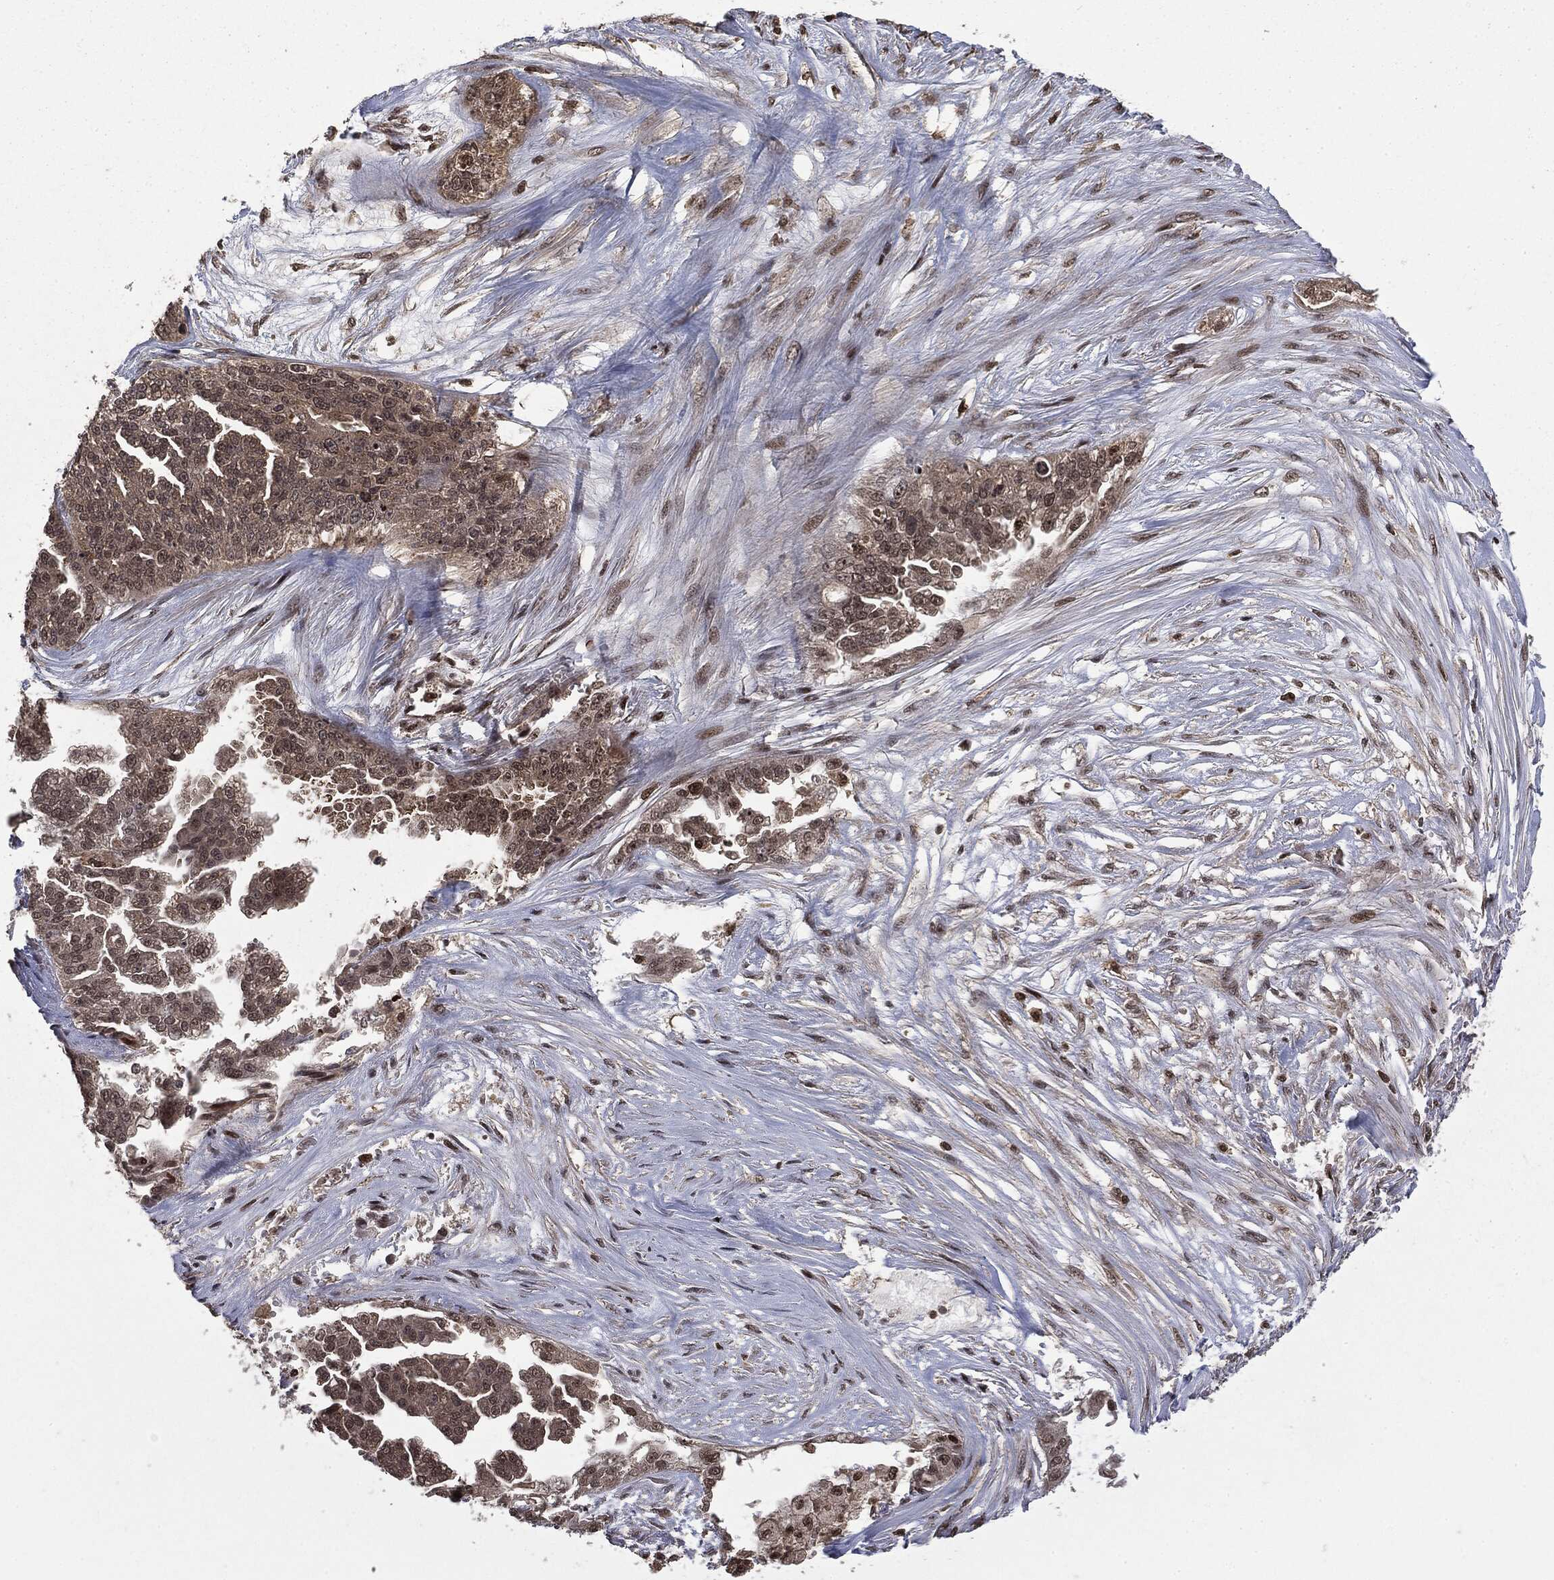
{"staining": {"intensity": "moderate", "quantity": "<25%", "location": "cytoplasmic/membranous,nuclear"}, "tissue": "ovarian cancer", "cell_type": "Tumor cells", "image_type": "cancer", "snomed": [{"axis": "morphology", "description": "Cystadenocarcinoma, serous, NOS"}, {"axis": "topography", "description": "Ovary"}], "caption": "Tumor cells reveal low levels of moderate cytoplasmic/membranous and nuclear staining in approximately <25% of cells in human ovarian cancer (serous cystadenocarcinoma). (Brightfield microscopy of DAB IHC at high magnification).", "gene": "CTDP1", "patient": {"sex": "female", "age": 58}}